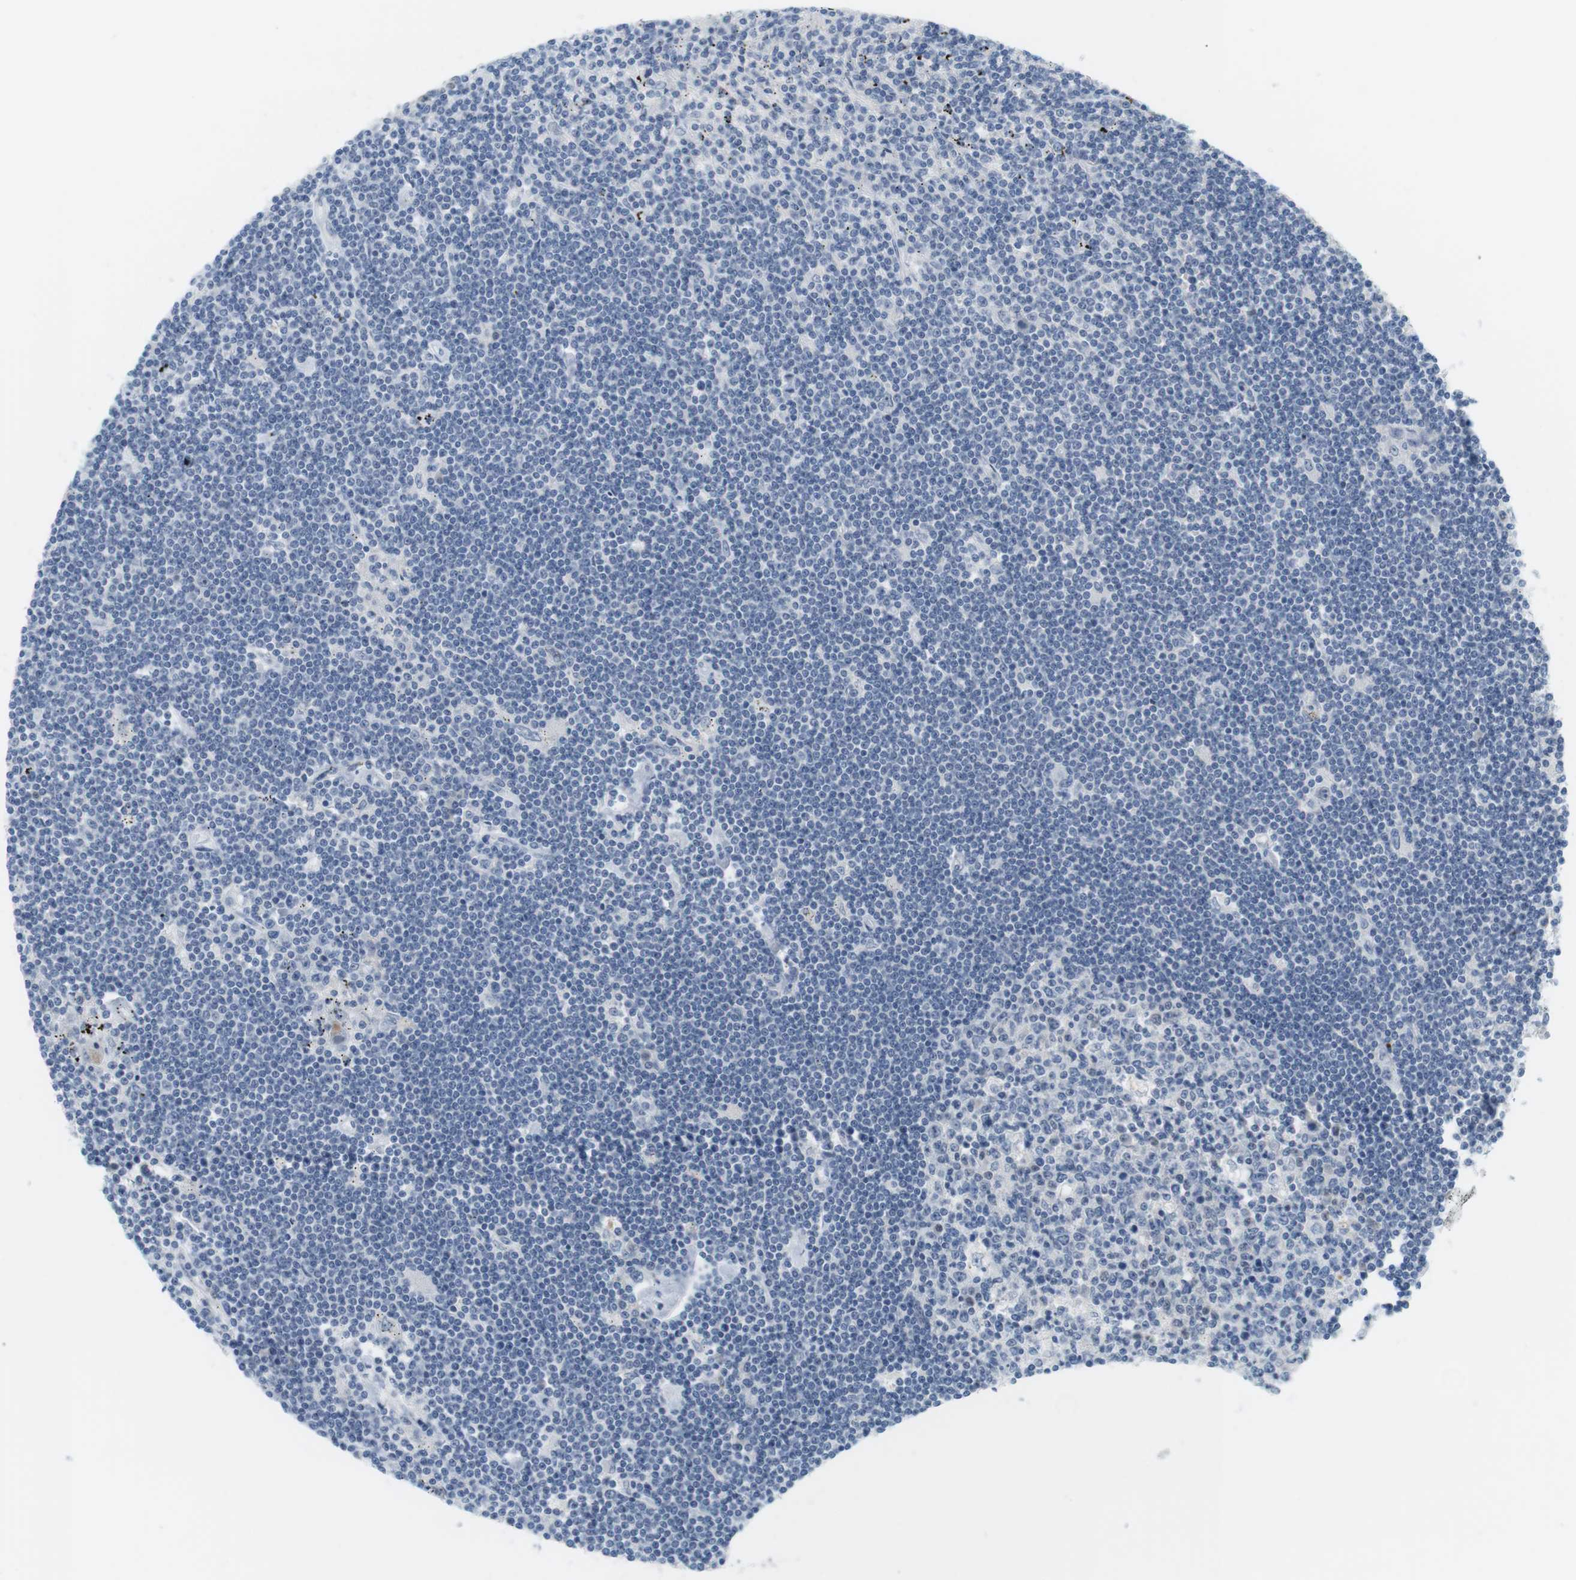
{"staining": {"intensity": "negative", "quantity": "none", "location": "none"}, "tissue": "lymphoma", "cell_type": "Tumor cells", "image_type": "cancer", "snomed": [{"axis": "morphology", "description": "Malignant lymphoma, non-Hodgkin's type, Low grade"}, {"axis": "topography", "description": "Spleen"}], "caption": "This is an immunohistochemistry (IHC) micrograph of human low-grade malignant lymphoma, non-Hodgkin's type. There is no positivity in tumor cells.", "gene": "CREB3L2", "patient": {"sex": "male", "age": 76}}